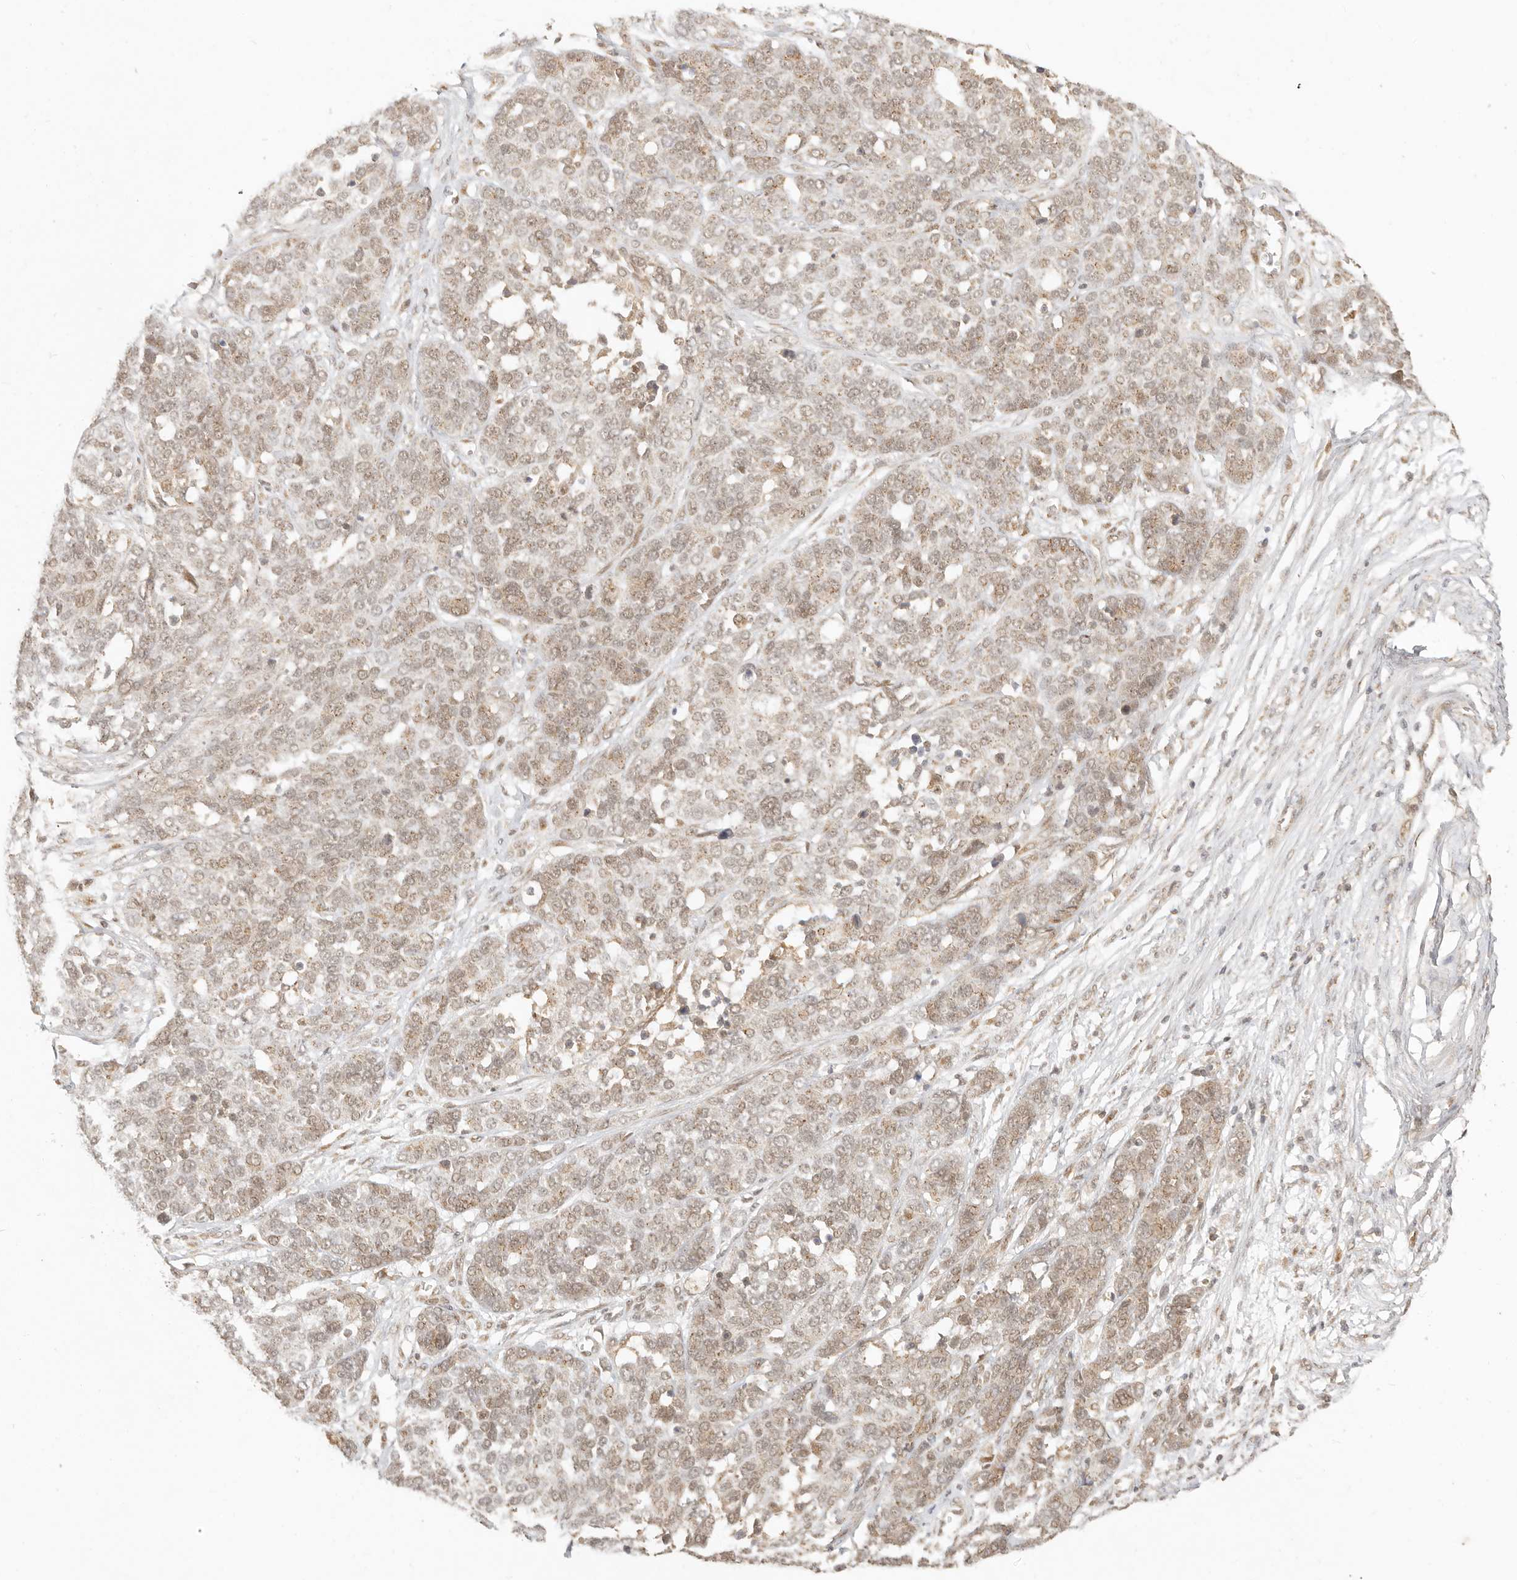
{"staining": {"intensity": "weak", "quantity": ">75%", "location": "cytoplasmic/membranous,nuclear"}, "tissue": "ovarian cancer", "cell_type": "Tumor cells", "image_type": "cancer", "snomed": [{"axis": "morphology", "description": "Cystadenocarcinoma, serous, NOS"}, {"axis": "topography", "description": "Ovary"}], "caption": "Ovarian cancer (serous cystadenocarcinoma) tissue shows weak cytoplasmic/membranous and nuclear staining in approximately >75% of tumor cells", "gene": "INTS11", "patient": {"sex": "female", "age": 44}}